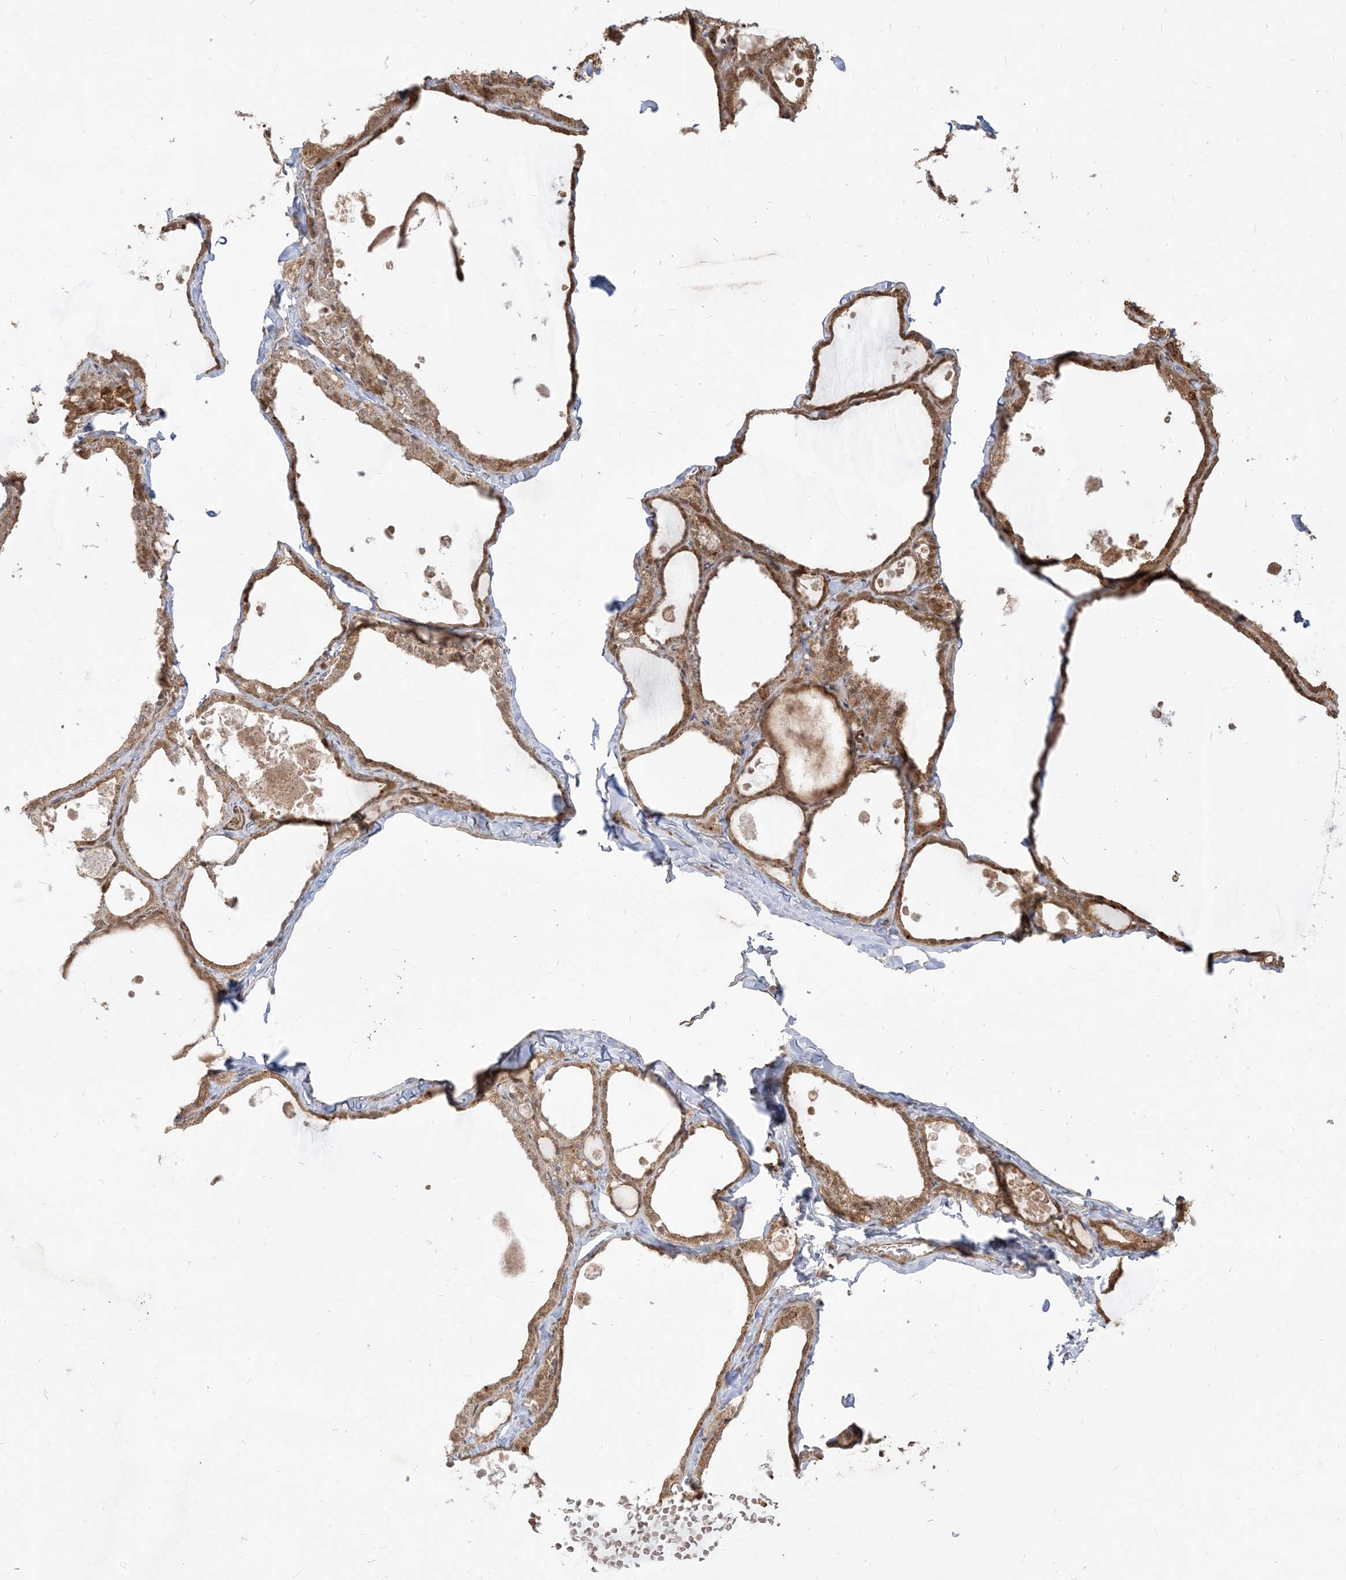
{"staining": {"intensity": "moderate", "quantity": ">75%", "location": "cytoplasmic/membranous,nuclear"}, "tissue": "thyroid gland", "cell_type": "Glandular cells", "image_type": "normal", "snomed": [{"axis": "morphology", "description": "Normal tissue, NOS"}, {"axis": "topography", "description": "Thyroid gland"}], "caption": "The image exhibits staining of normal thyroid gland, revealing moderate cytoplasmic/membranous,nuclear protein expression (brown color) within glandular cells.", "gene": "TBCC", "patient": {"sex": "male", "age": 56}}